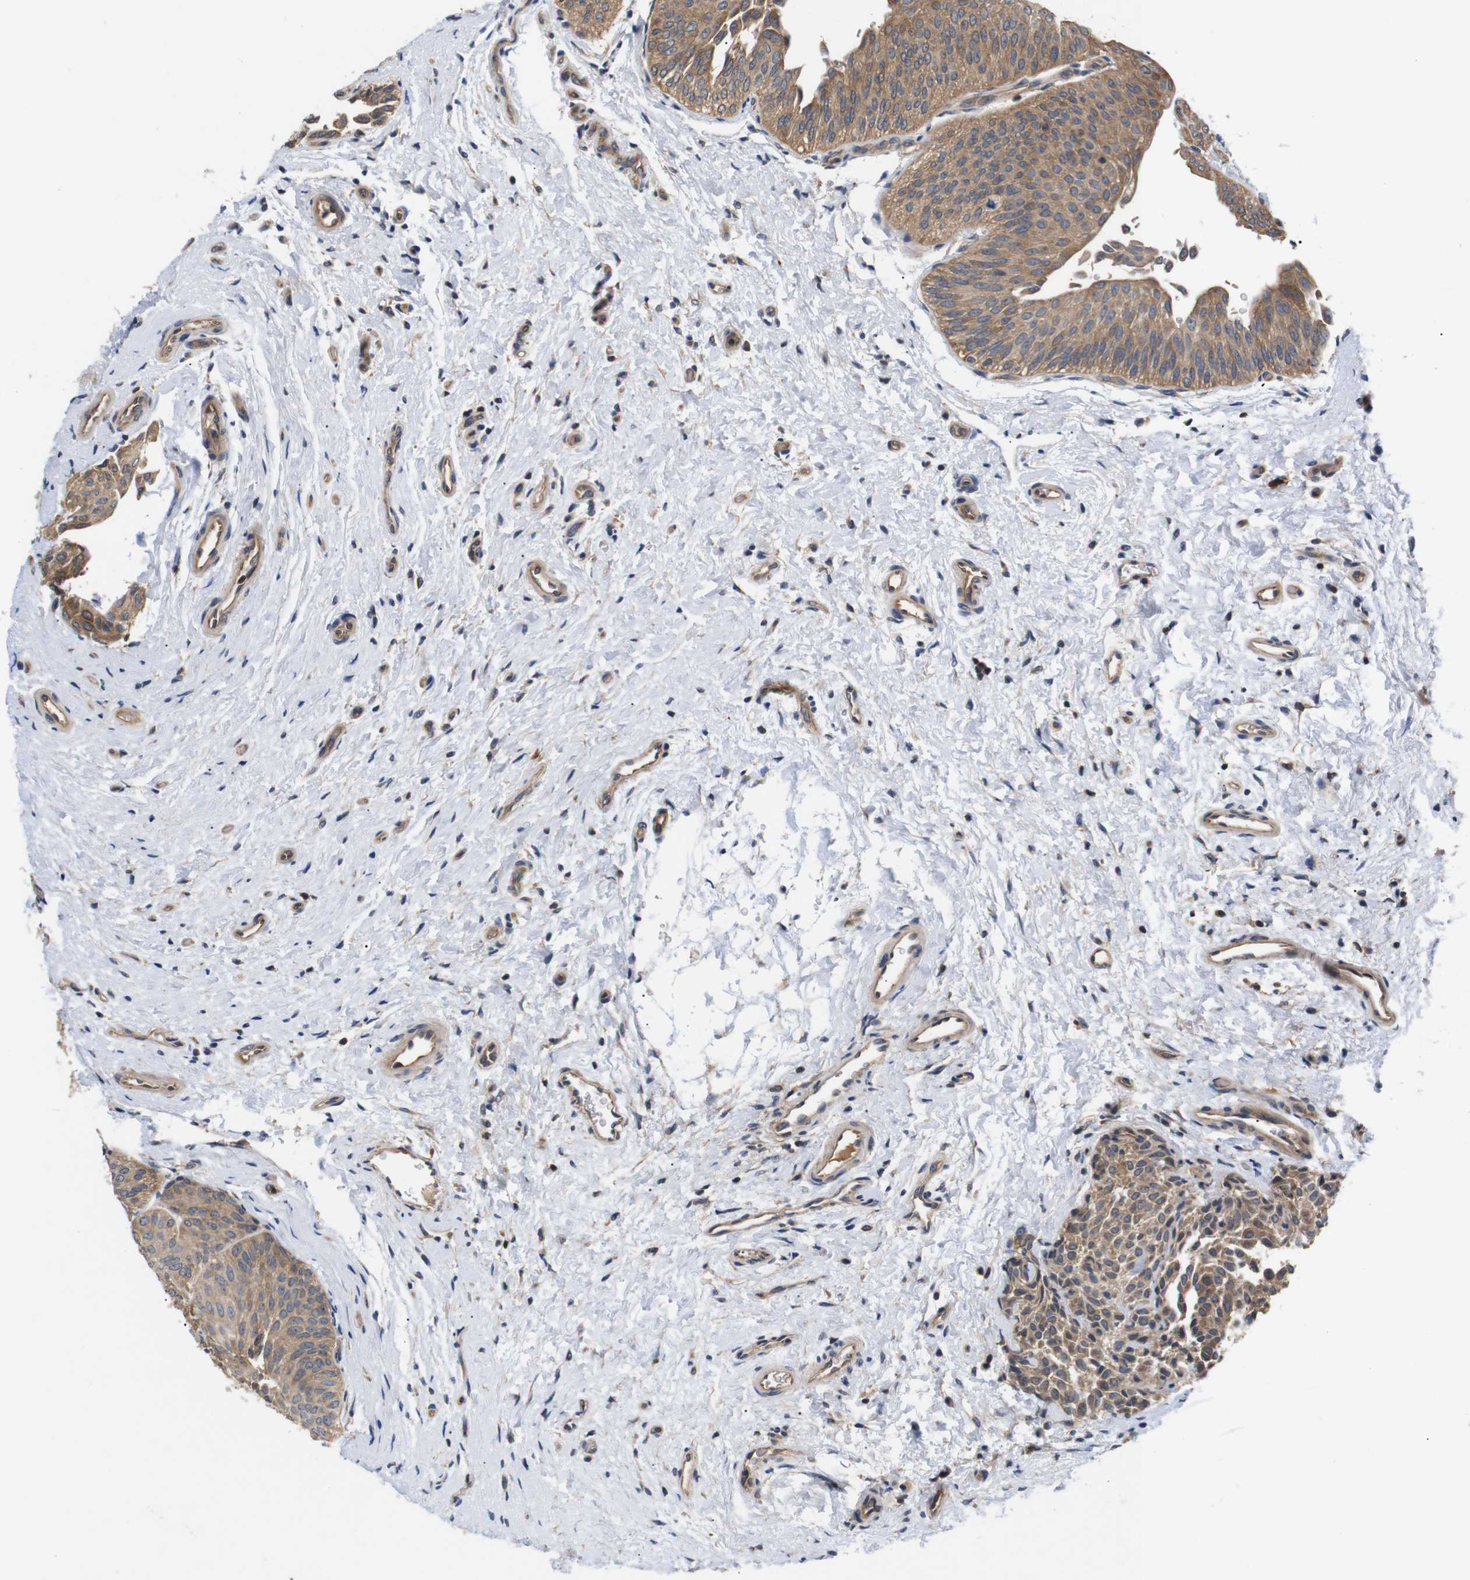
{"staining": {"intensity": "moderate", "quantity": ">75%", "location": "cytoplasmic/membranous"}, "tissue": "urothelial cancer", "cell_type": "Tumor cells", "image_type": "cancer", "snomed": [{"axis": "morphology", "description": "Urothelial carcinoma, Low grade"}, {"axis": "topography", "description": "Urinary bladder"}], "caption": "A high-resolution image shows immunohistochemistry (IHC) staining of low-grade urothelial carcinoma, which displays moderate cytoplasmic/membranous positivity in about >75% of tumor cells.", "gene": "RIPK1", "patient": {"sex": "female", "age": 60}}